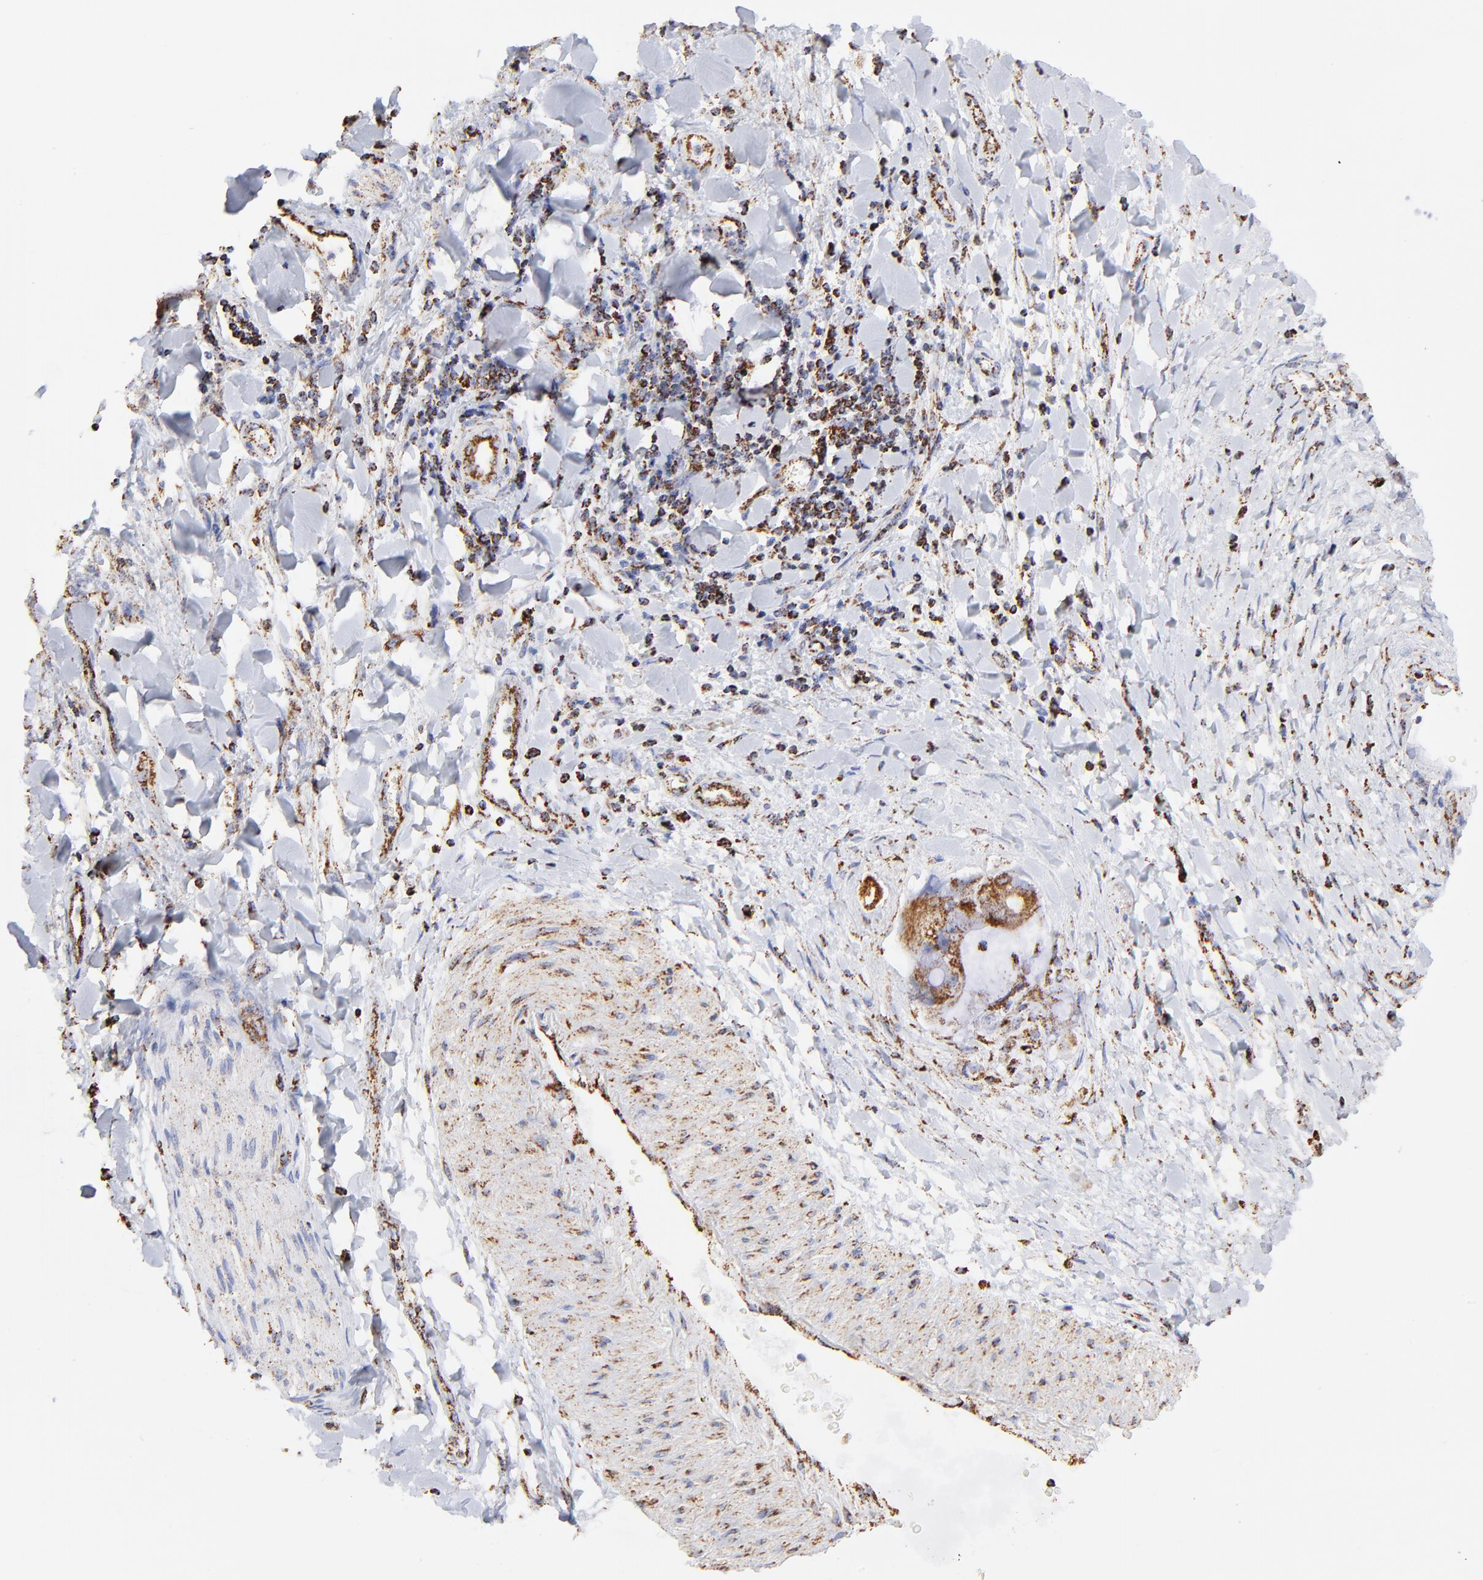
{"staining": {"intensity": "negative", "quantity": "none", "location": "none"}, "tissue": "adipose tissue", "cell_type": "Adipocytes", "image_type": "normal", "snomed": [{"axis": "morphology", "description": "Normal tissue, NOS"}, {"axis": "morphology", "description": "Cholangiocarcinoma"}, {"axis": "topography", "description": "Liver"}, {"axis": "topography", "description": "Peripheral nerve tissue"}], "caption": "High magnification brightfield microscopy of normal adipose tissue stained with DAB (brown) and counterstained with hematoxylin (blue): adipocytes show no significant positivity. Nuclei are stained in blue.", "gene": "COX4I1", "patient": {"sex": "male", "age": 50}}